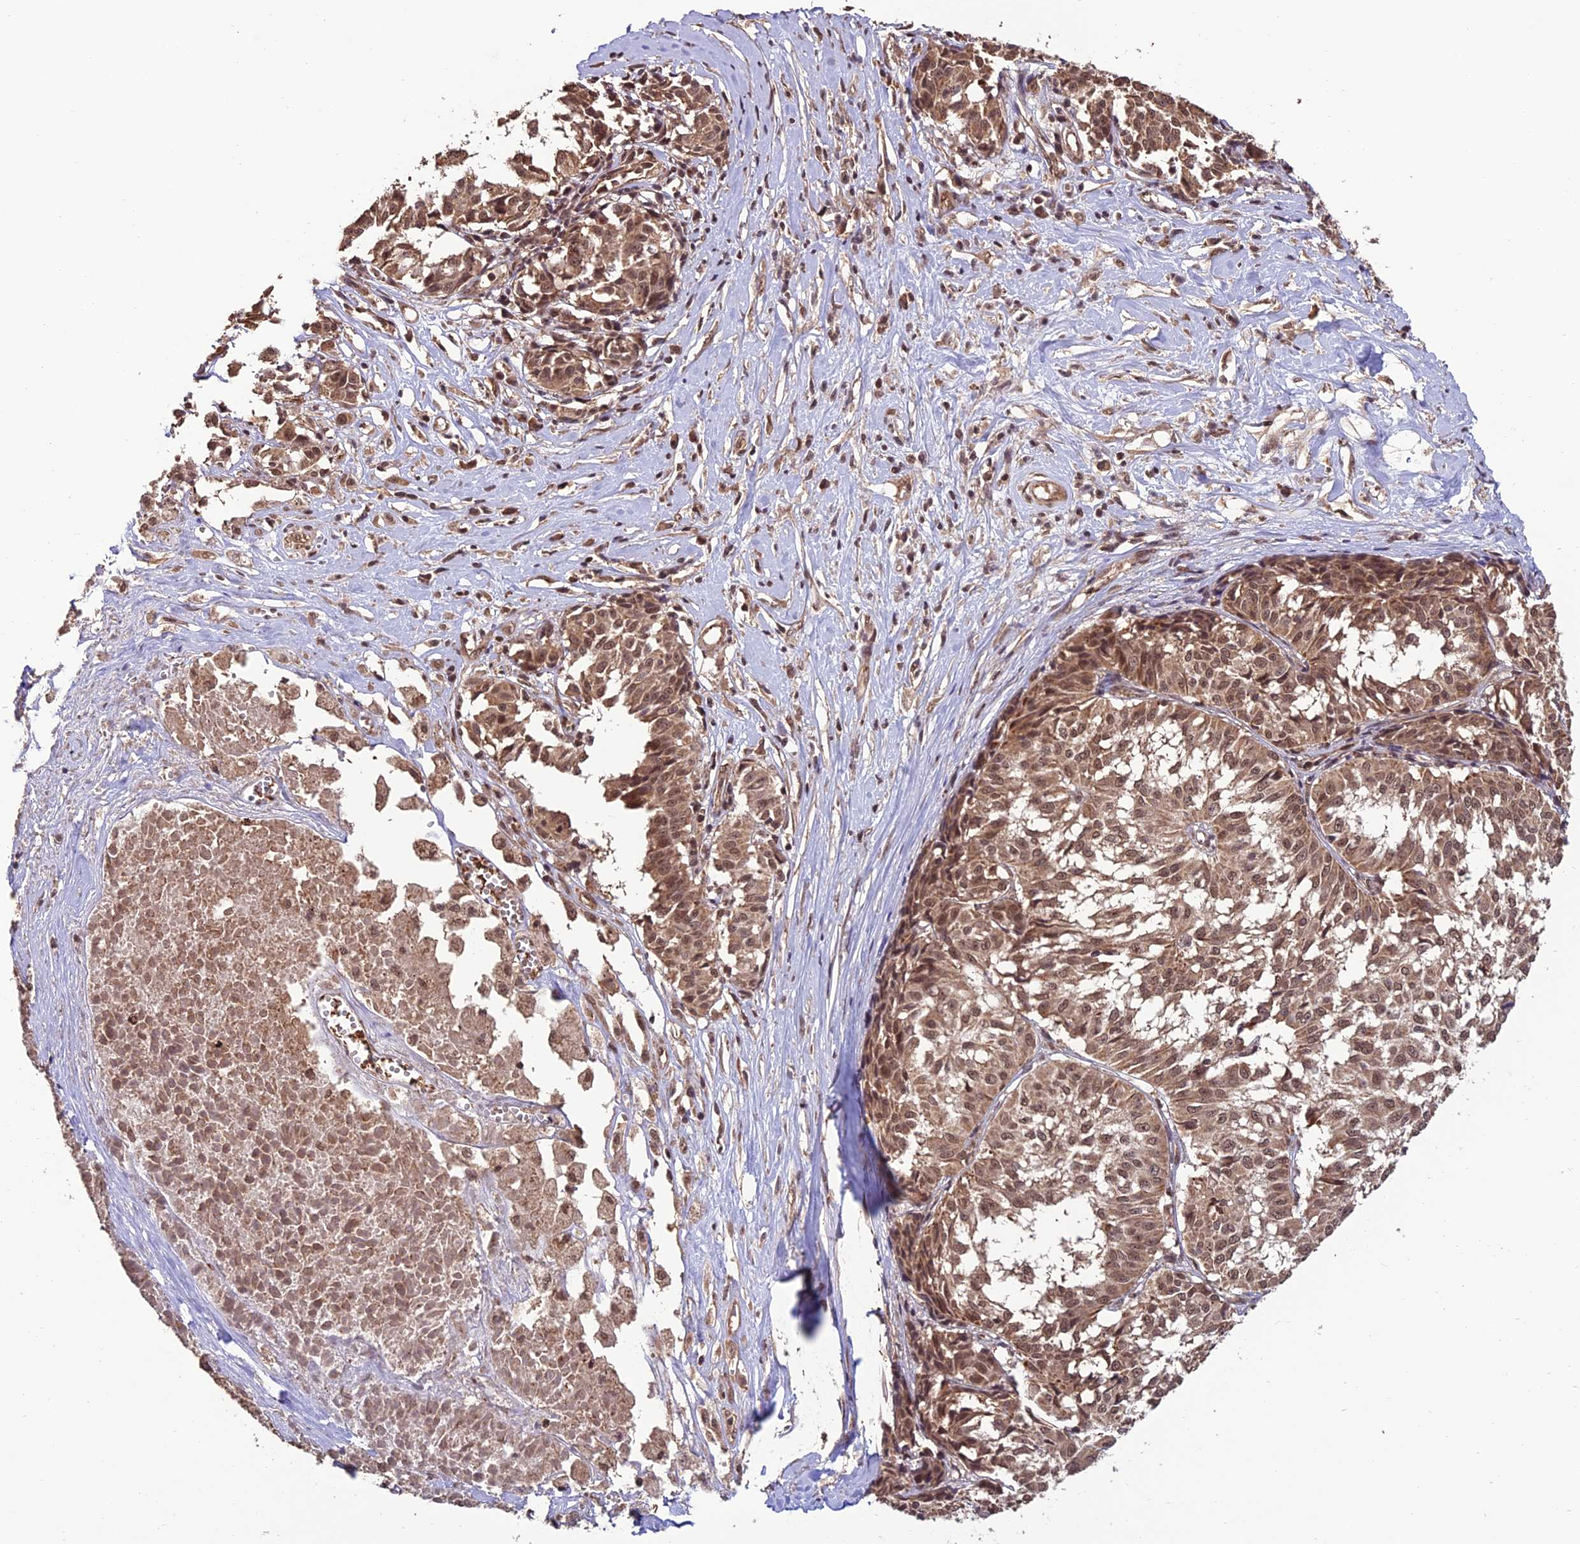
{"staining": {"intensity": "moderate", "quantity": ">75%", "location": "cytoplasmic/membranous,nuclear"}, "tissue": "melanoma", "cell_type": "Tumor cells", "image_type": "cancer", "snomed": [{"axis": "morphology", "description": "Malignant melanoma, NOS"}, {"axis": "topography", "description": "Skin"}], "caption": "High-magnification brightfield microscopy of malignant melanoma stained with DAB (brown) and counterstained with hematoxylin (blue). tumor cells exhibit moderate cytoplasmic/membranous and nuclear positivity is identified in about>75% of cells.", "gene": "CABIN1", "patient": {"sex": "female", "age": 72}}